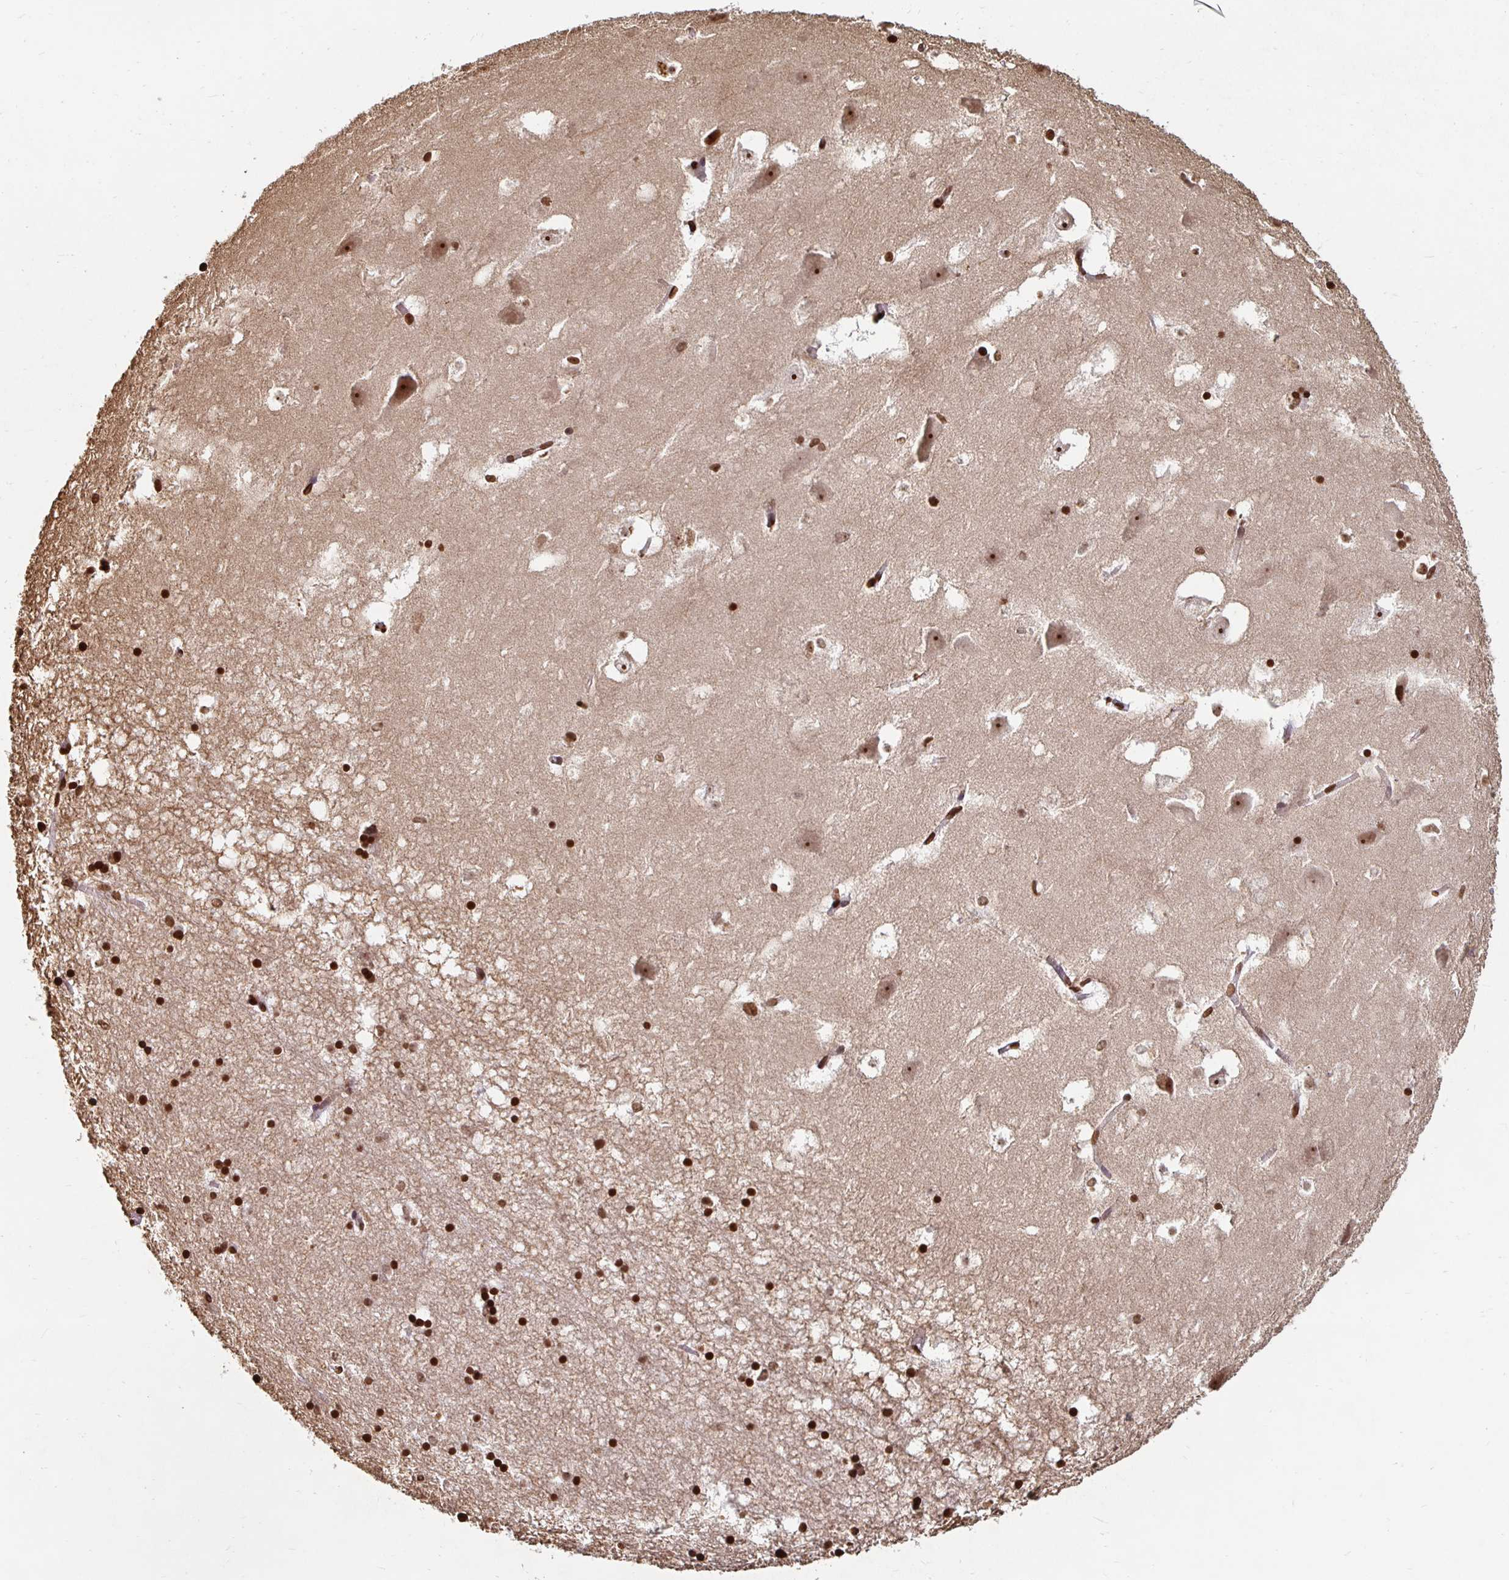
{"staining": {"intensity": "strong", "quantity": "25%-75%", "location": "nuclear"}, "tissue": "hippocampus", "cell_type": "Glial cells", "image_type": "normal", "snomed": [{"axis": "morphology", "description": "Normal tissue, NOS"}, {"axis": "topography", "description": "Hippocampus"}], "caption": "Glial cells display strong nuclear staining in about 25%-75% of cells in unremarkable hippocampus.", "gene": "KCNQ2", "patient": {"sex": "male", "age": 58}}